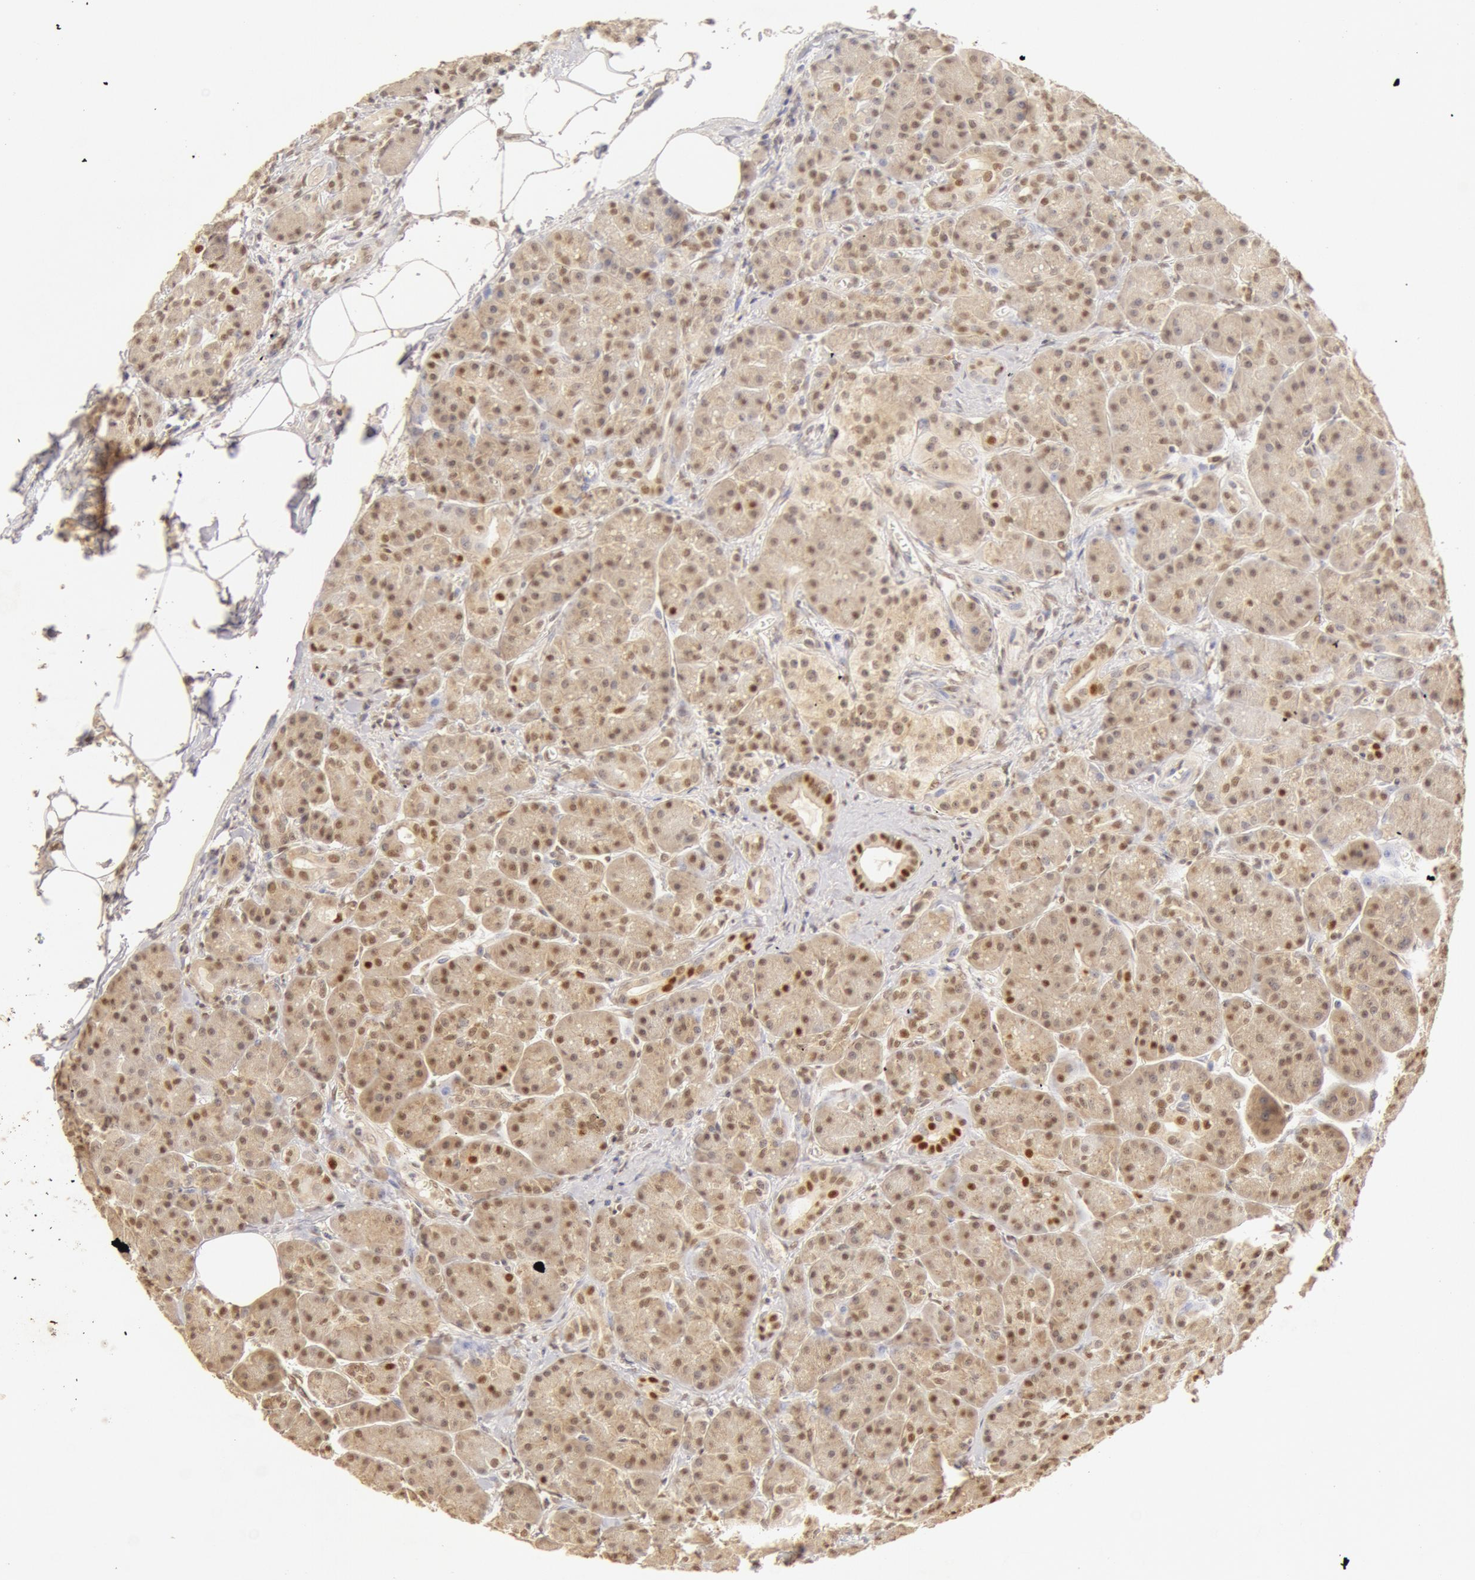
{"staining": {"intensity": "moderate", "quantity": ">75%", "location": "cytoplasmic/membranous,nuclear"}, "tissue": "pancreas", "cell_type": "Exocrine glandular cells", "image_type": "normal", "snomed": [{"axis": "morphology", "description": "Normal tissue, NOS"}, {"axis": "topography", "description": "Pancreas"}], "caption": "Human pancreas stained with a protein marker displays moderate staining in exocrine glandular cells.", "gene": "SNRNP70", "patient": {"sex": "male", "age": 73}}